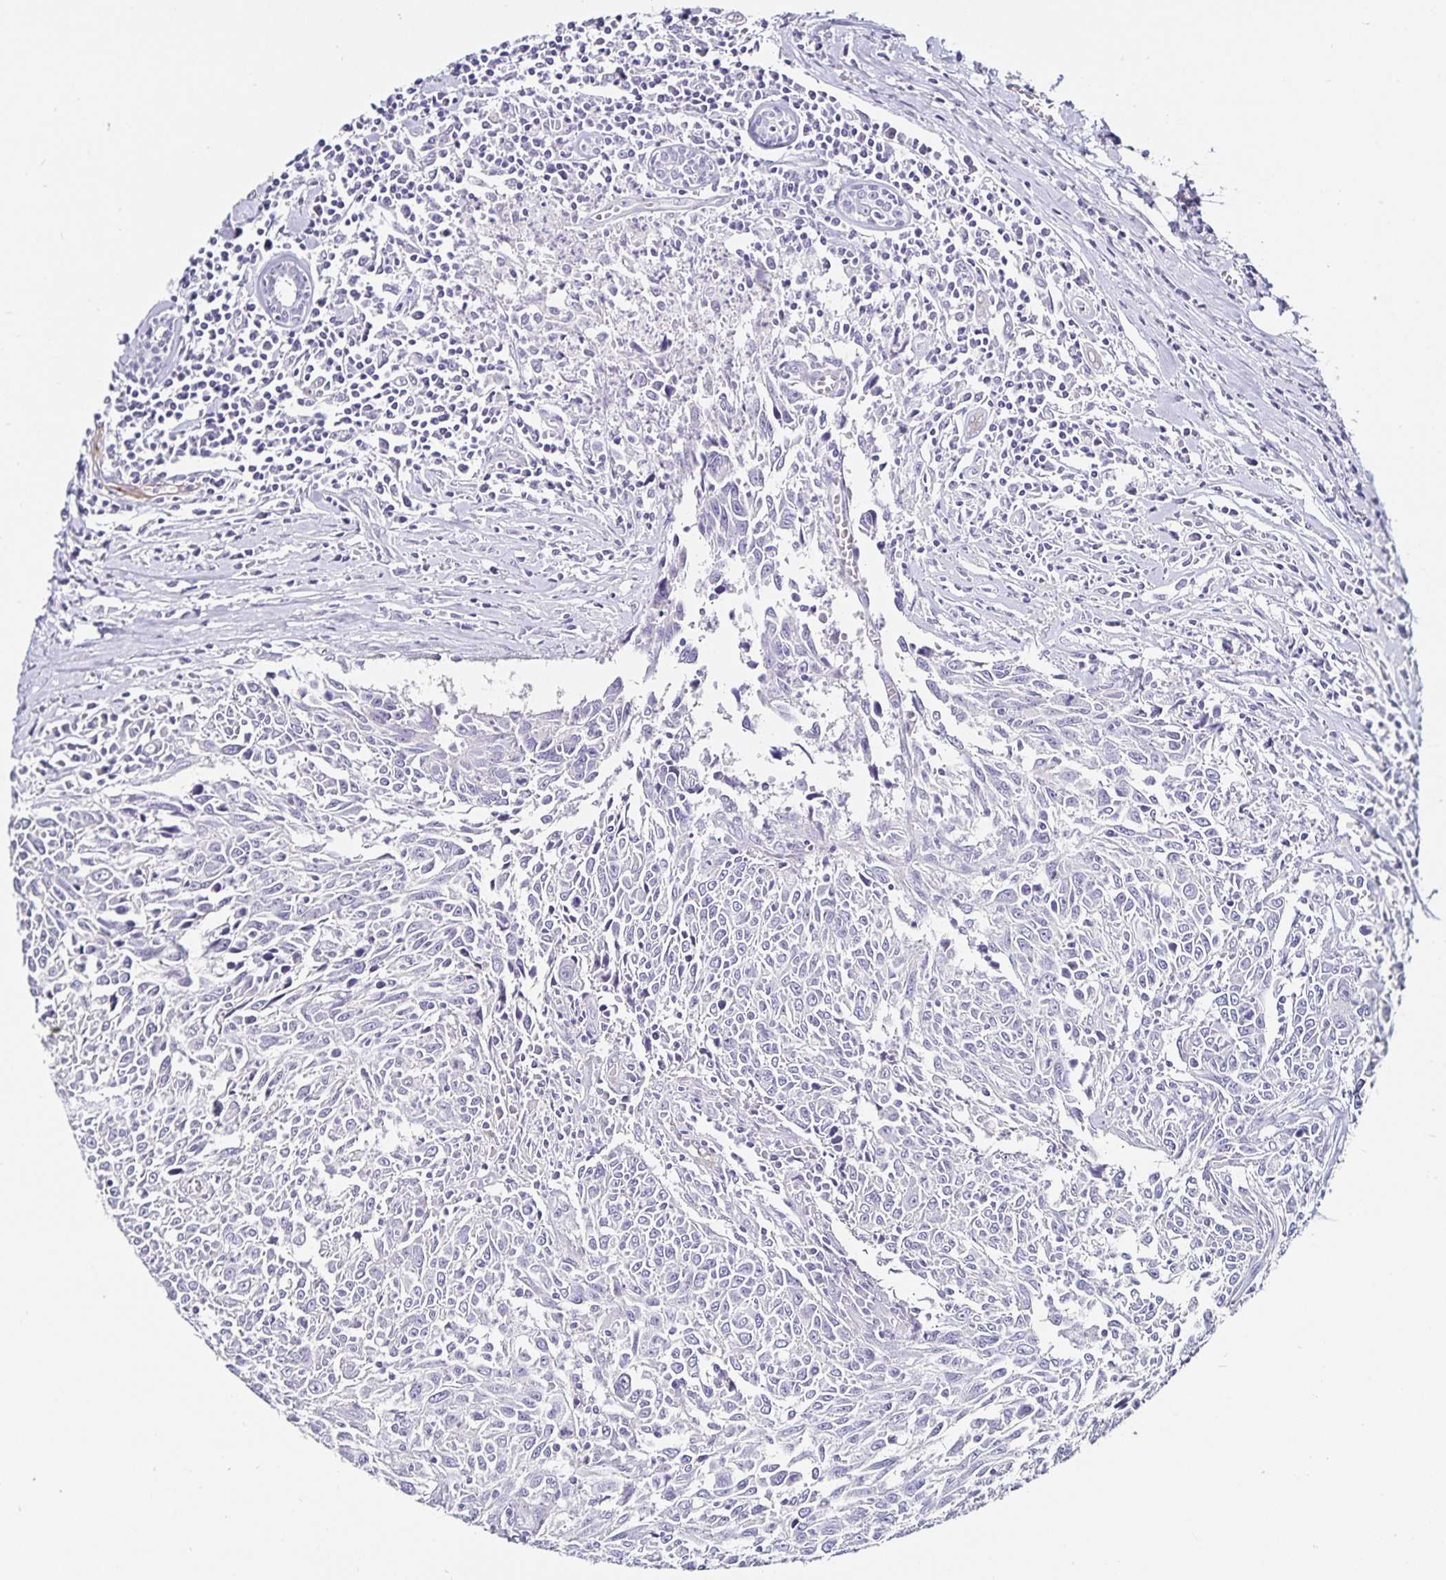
{"staining": {"intensity": "negative", "quantity": "none", "location": "none"}, "tissue": "breast cancer", "cell_type": "Tumor cells", "image_type": "cancer", "snomed": [{"axis": "morphology", "description": "Duct carcinoma"}, {"axis": "topography", "description": "Breast"}], "caption": "Histopathology image shows no significant protein positivity in tumor cells of breast cancer.", "gene": "TSPAN7", "patient": {"sex": "female", "age": 50}}